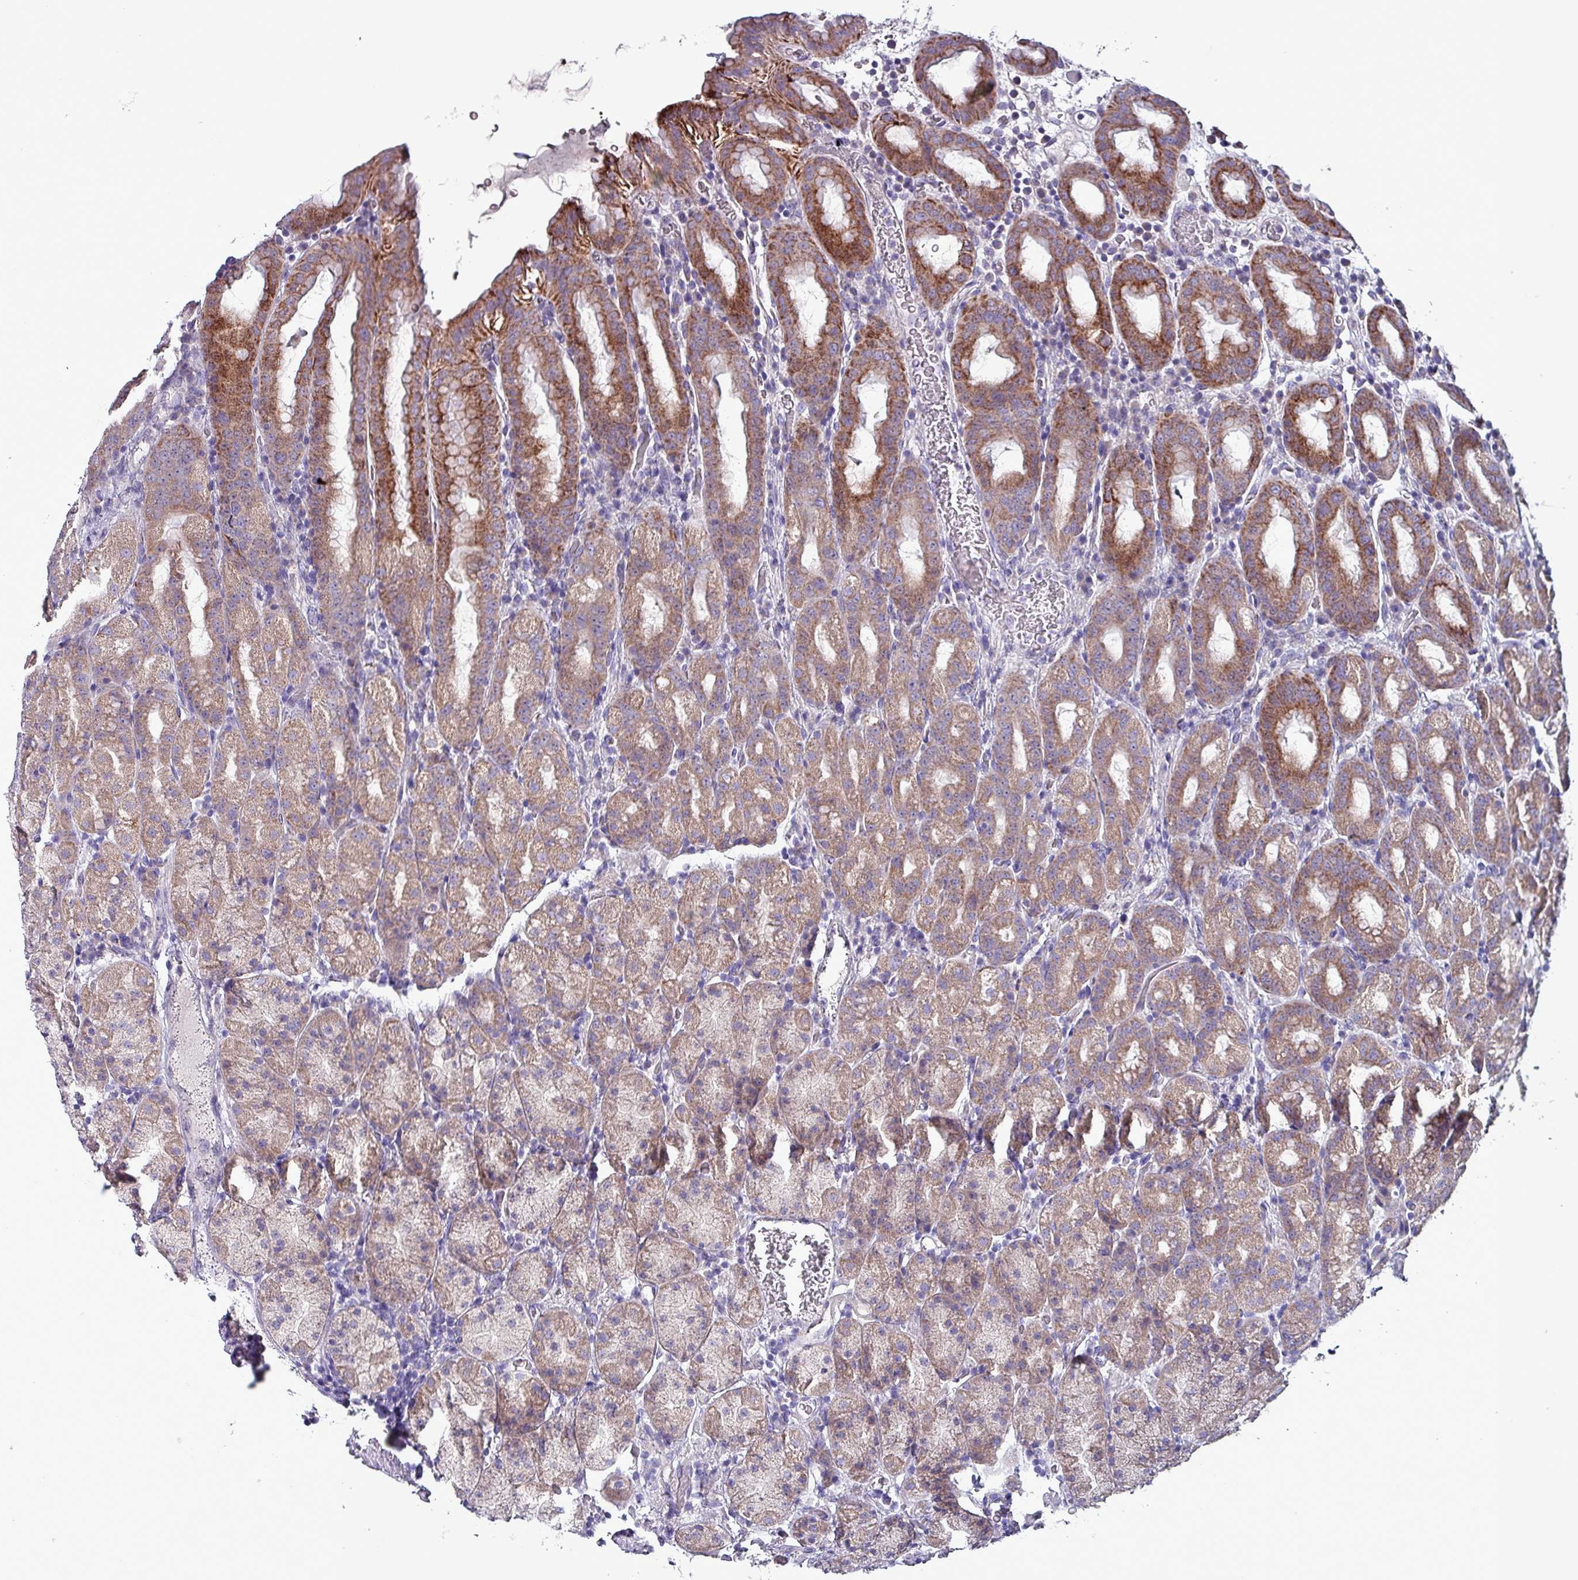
{"staining": {"intensity": "strong", "quantity": "25%-75%", "location": "cytoplasmic/membranous"}, "tissue": "stomach", "cell_type": "Glandular cells", "image_type": "normal", "snomed": [{"axis": "morphology", "description": "Normal tissue, NOS"}, {"axis": "topography", "description": "Stomach, upper"}, {"axis": "topography", "description": "Stomach, lower"}, {"axis": "topography", "description": "Small intestine"}], "caption": "IHC (DAB) staining of benign human stomach displays strong cytoplasmic/membranous protein staining in approximately 25%-75% of glandular cells.", "gene": "HSD3B7", "patient": {"sex": "male", "age": 68}}